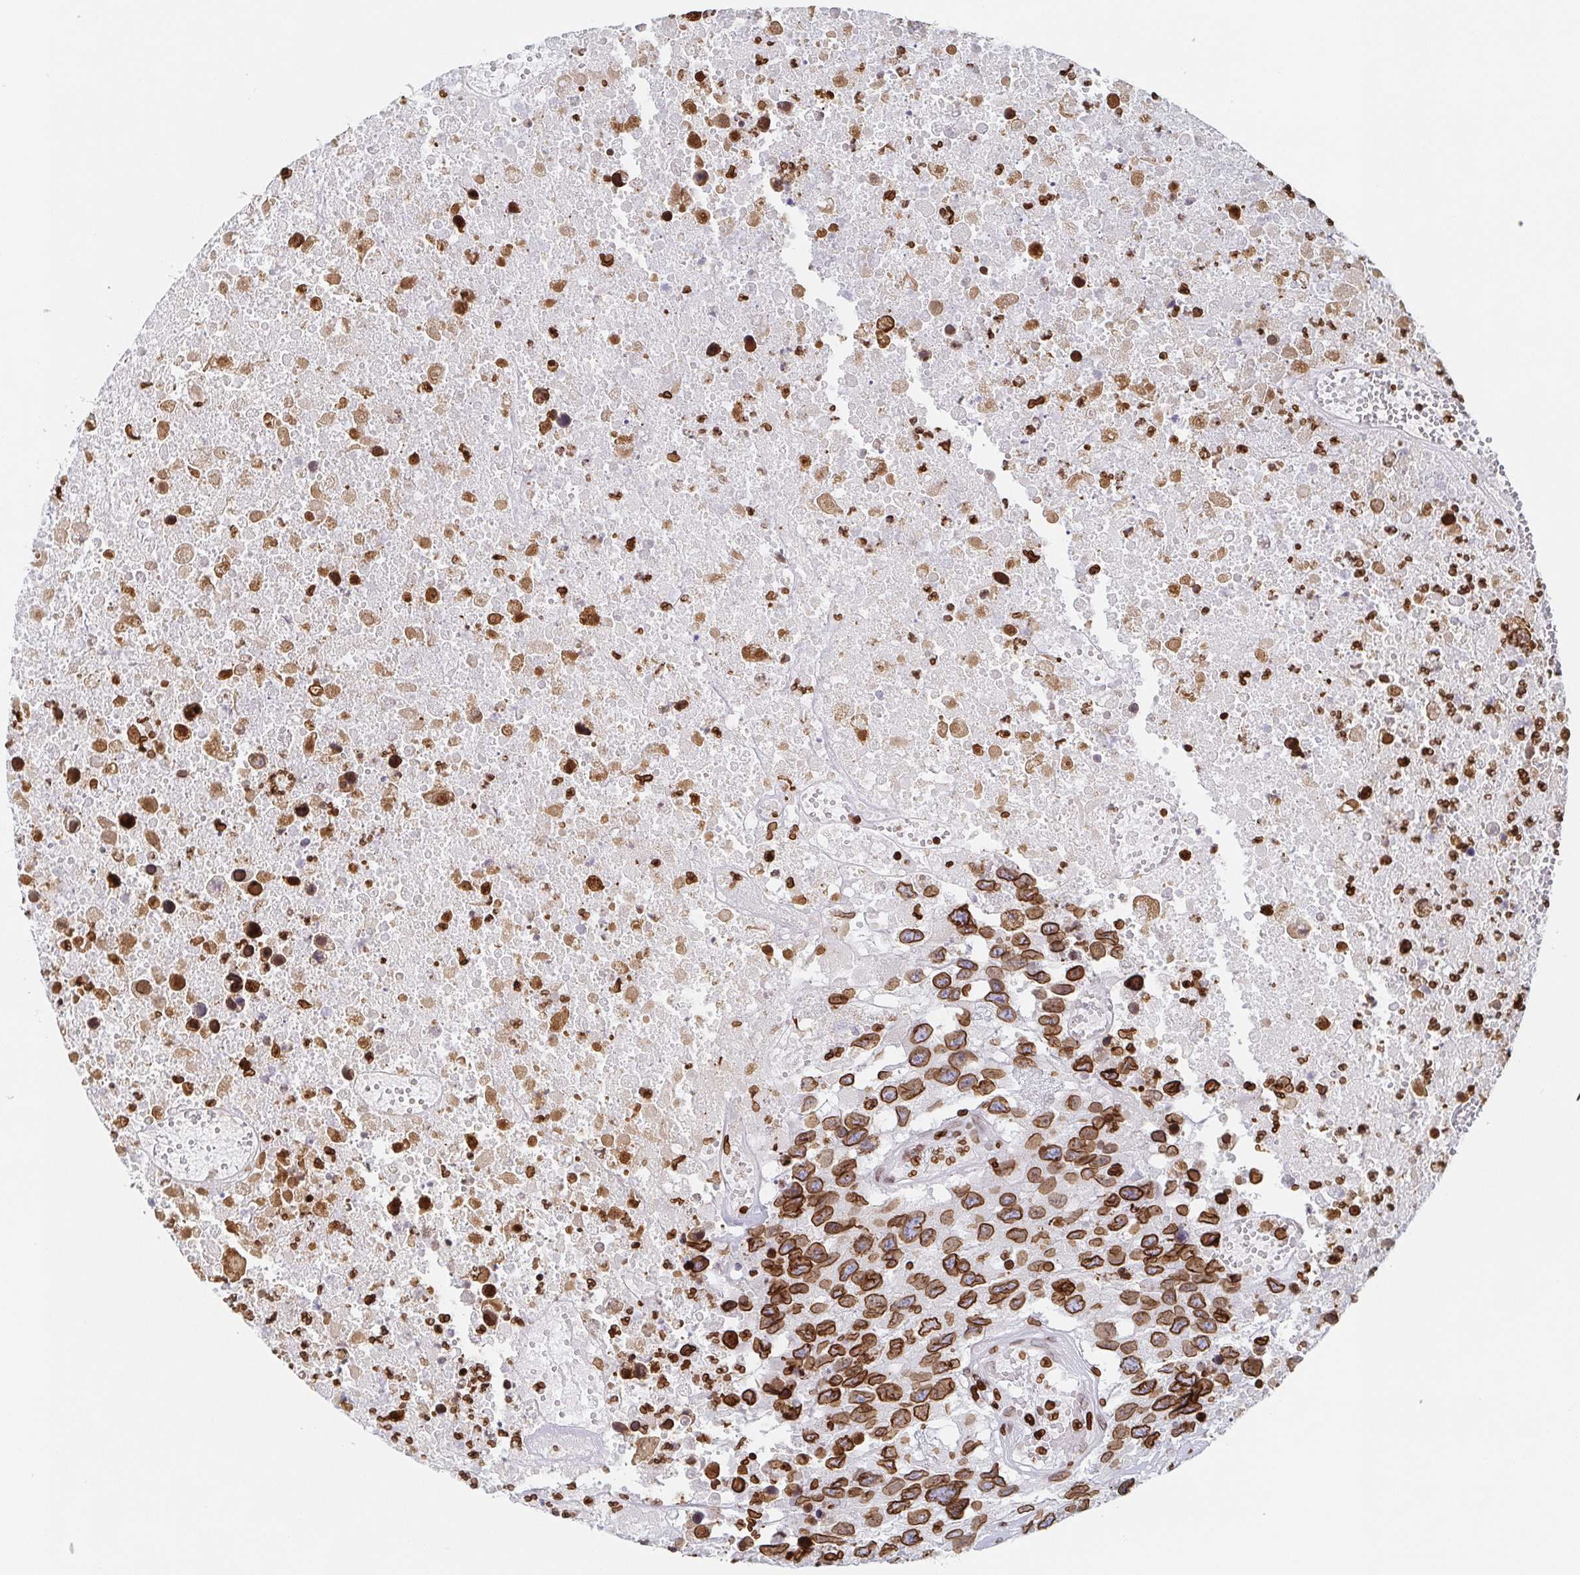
{"staining": {"intensity": "strong", "quantity": ">75%", "location": "cytoplasmic/membranous,nuclear"}, "tissue": "testis cancer", "cell_type": "Tumor cells", "image_type": "cancer", "snomed": [{"axis": "morphology", "description": "Carcinoma, Embryonal, NOS"}, {"axis": "topography", "description": "Testis"}], "caption": "Immunohistochemical staining of testis cancer demonstrates strong cytoplasmic/membranous and nuclear protein expression in approximately >75% of tumor cells.", "gene": "BTBD7", "patient": {"sex": "male", "age": 83}}